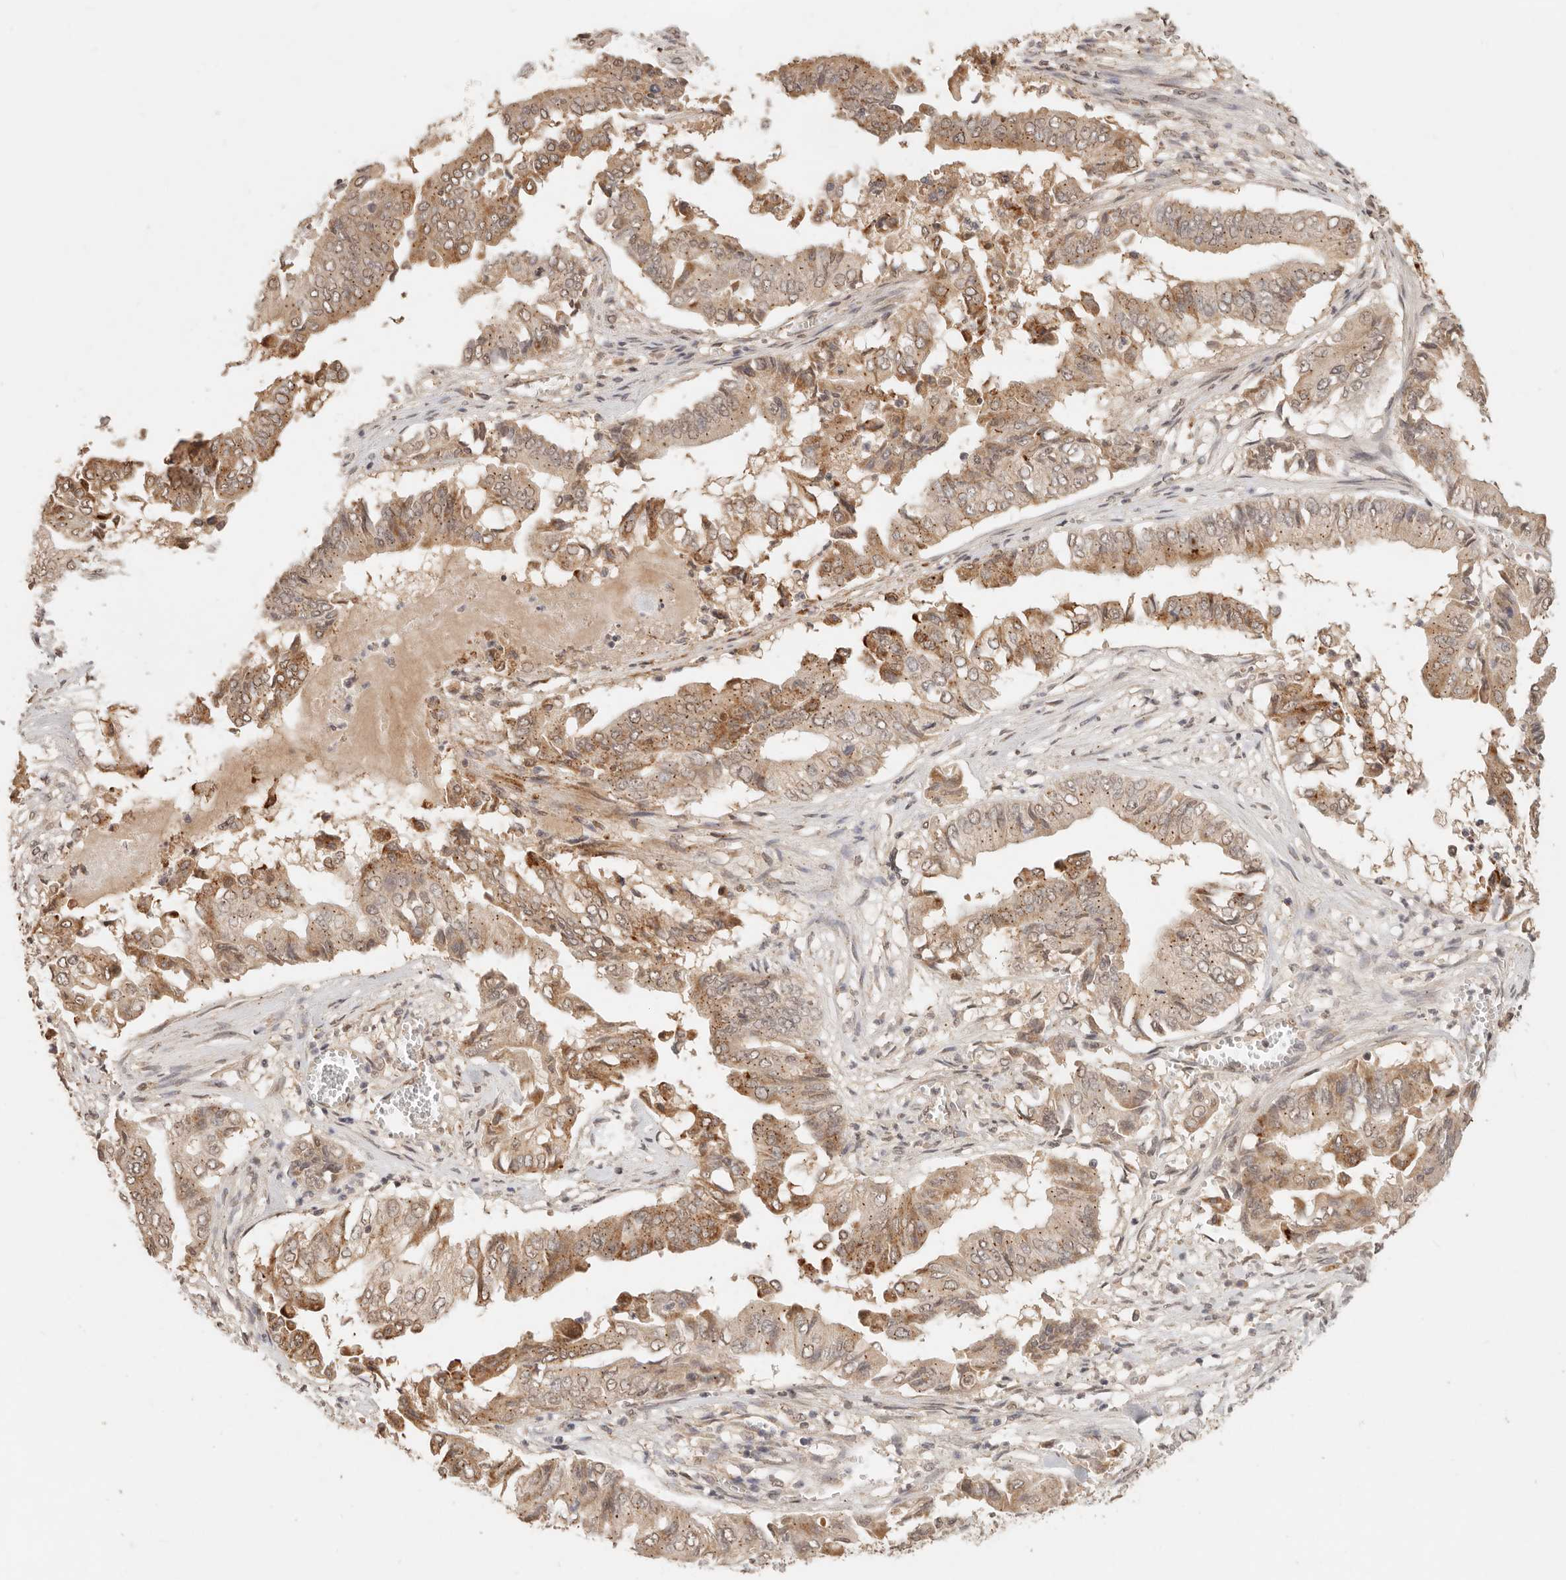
{"staining": {"intensity": "moderate", "quantity": ">75%", "location": "cytoplasmic/membranous"}, "tissue": "pancreatic cancer", "cell_type": "Tumor cells", "image_type": "cancer", "snomed": [{"axis": "morphology", "description": "Adenocarcinoma, NOS"}, {"axis": "topography", "description": "Pancreas"}], "caption": "Pancreatic cancer (adenocarcinoma) stained with a protein marker displays moderate staining in tumor cells.", "gene": "LMO4", "patient": {"sex": "female", "age": 77}}